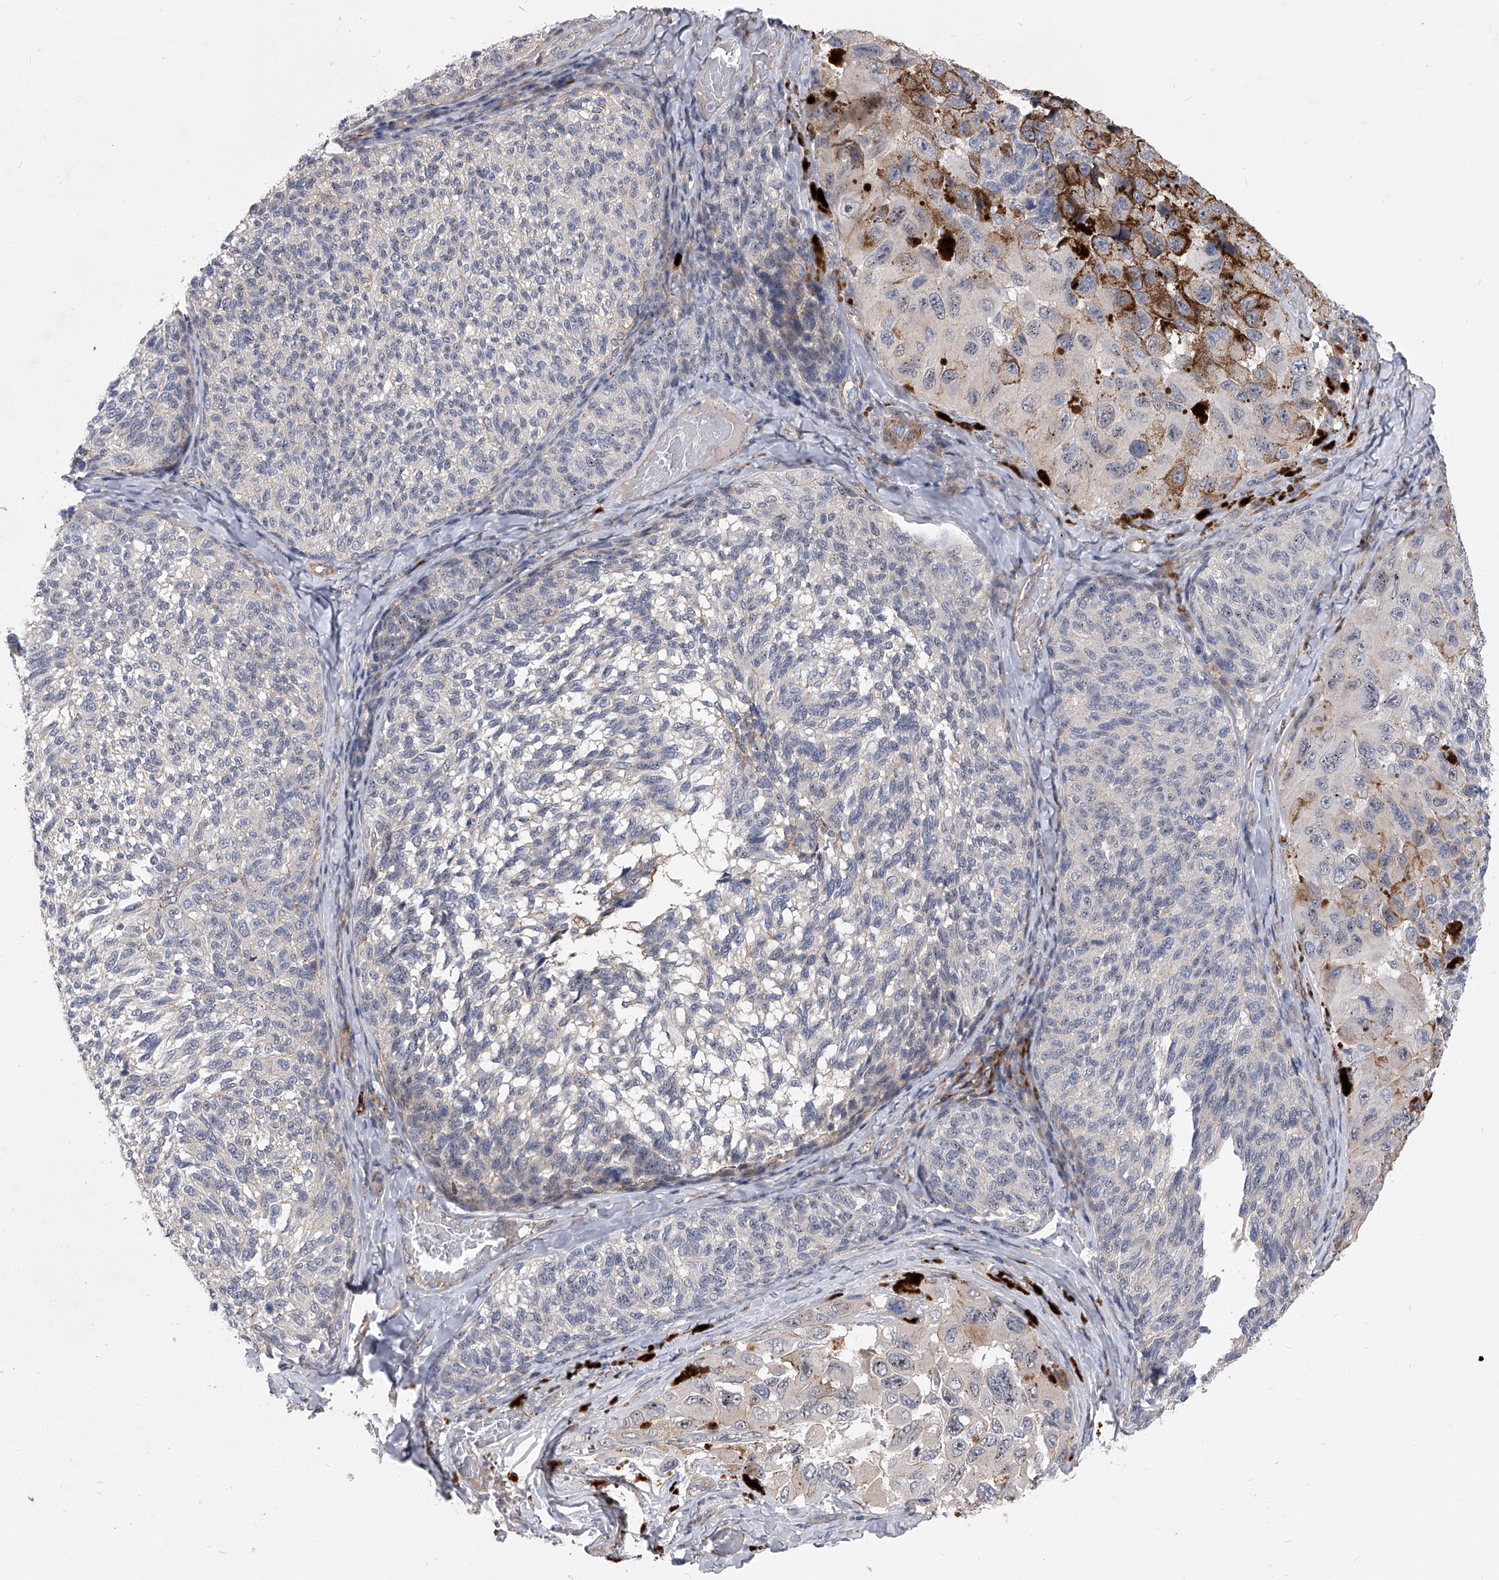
{"staining": {"intensity": "negative", "quantity": "none", "location": "none"}, "tissue": "melanoma", "cell_type": "Tumor cells", "image_type": "cancer", "snomed": [{"axis": "morphology", "description": "Malignant melanoma, NOS"}, {"axis": "topography", "description": "Skin"}], "caption": "Histopathology image shows no protein positivity in tumor cells of melanoma tissue. Brightfield microscopy of immunohistochemistry (IHC) stained with DAB (3,3'-diaminobenzidine) (brown) and hematoxylin (blue), captured at high magnification.", "gene": "MINDY4", "patient": {"sex": "female", "age": 73}}